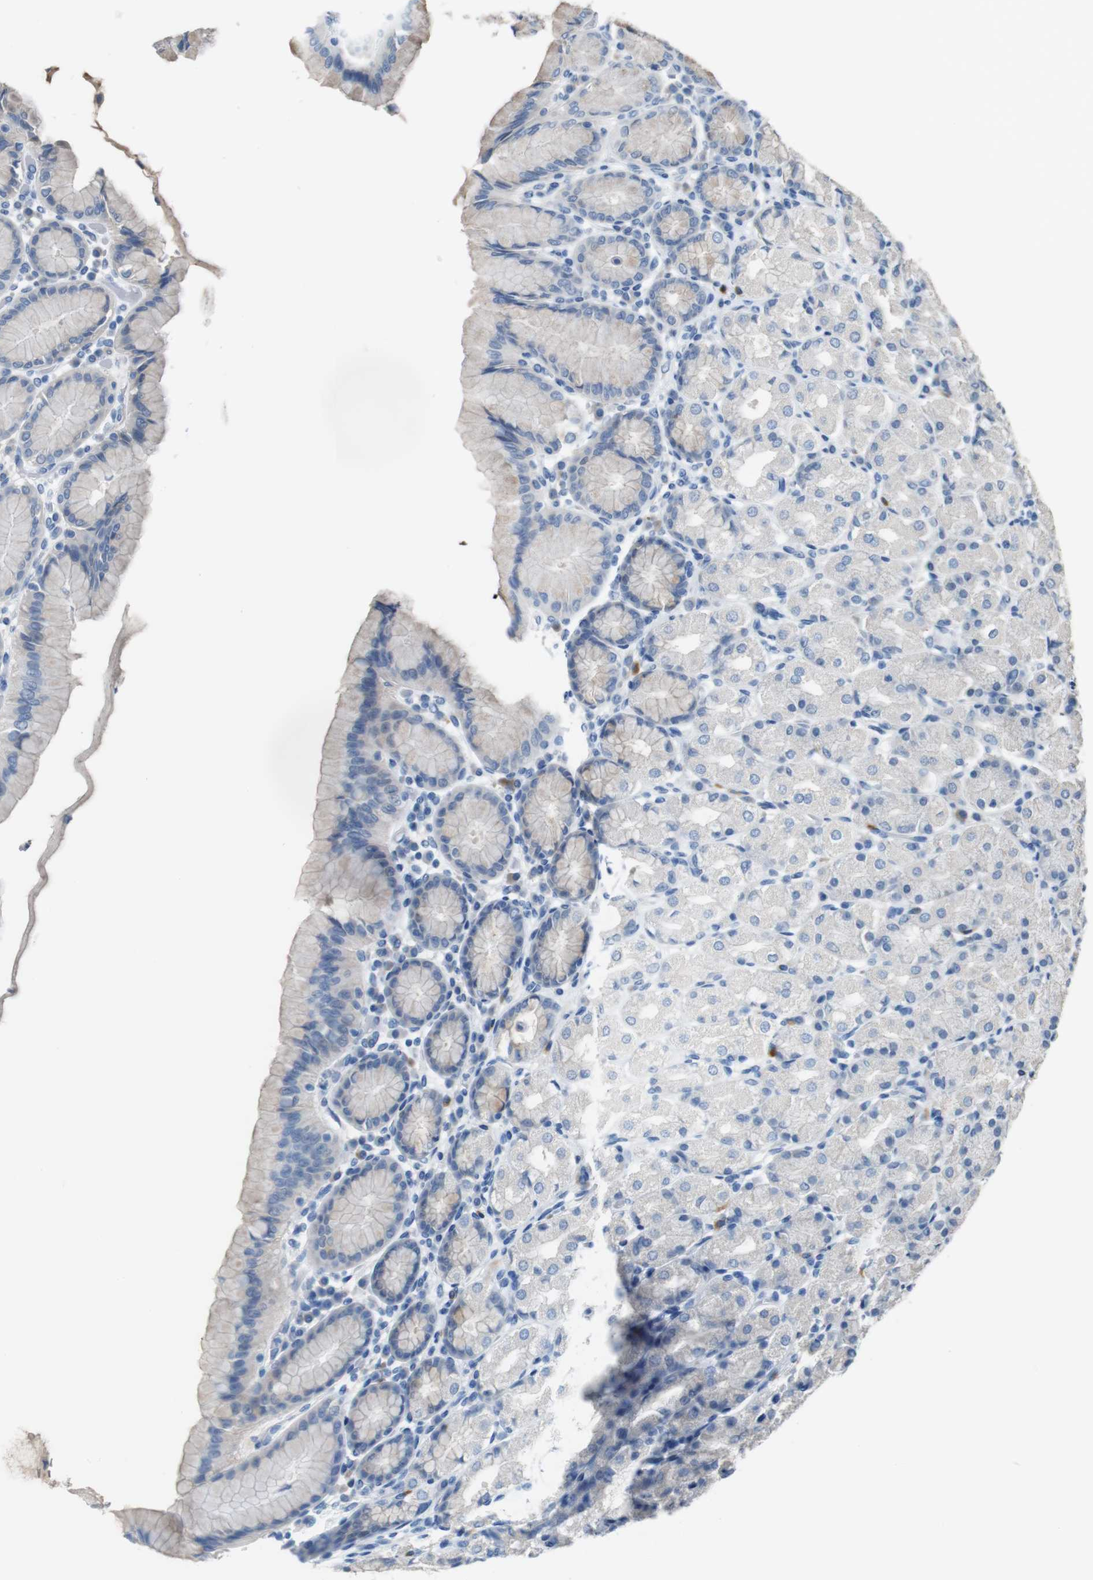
{"staining": {"intensity": "negative", "quantity": "none", "location": "none"}, "tissue": "stomach", "cell_type": "Glandular cells", "image_type": "normal", "snomed": [{"axis": "morphology", "description": "Normal tissue, NOS"}, {"axis": "topography", "description": "Stomach, upper"}], "caption": "A high-resolution histopathology image shows immunohistochemistry (IHC) staining of benign stomach, which demonstrates no significant expression in glandular cells. (Stains: DAB immunohistochemistry (IHC) with hematoxylin counter stain, Microscopy: brightfield microscopy at high magnification).", "gene": "SLC2A8", "patient": {"sex": "male", "age": 68}}